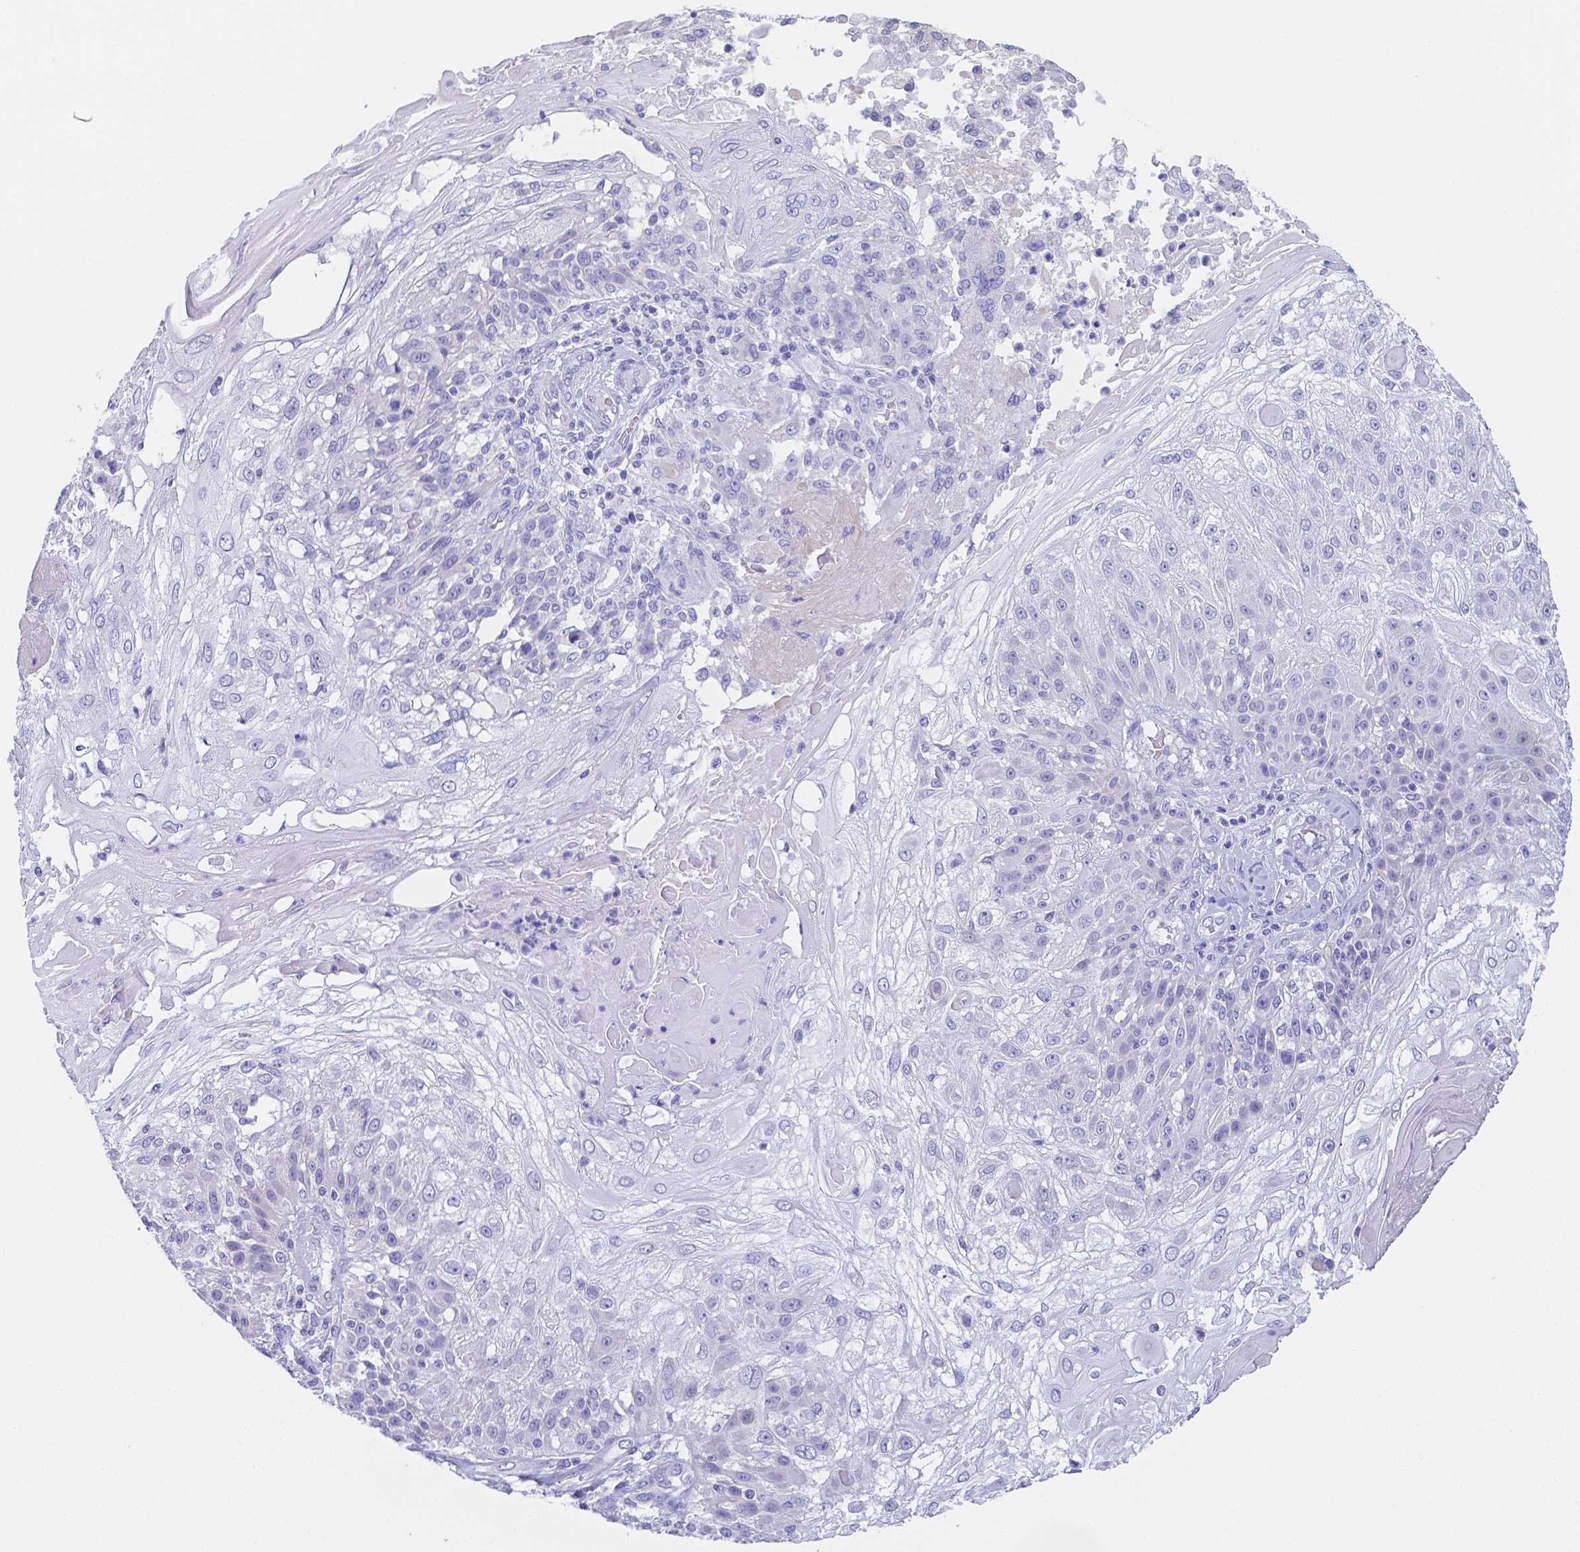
{"staining": {"intensity": "negative", "quantity": "none", "location": "none"}, "tissue": "skin cancer", "cell_type": "Tumor cells", "image_type": "cancer", "snomed": [{"axis": "morphology", "description": "Normal tissue, NOS"}, {"axis": "morphology", "description": "Squamous cell carcinoma, NOS"}, {"axis": "topography", "description": "Skin"}], "caption": "IHC histopathology image of skin cancer (squamous cell carcinoma) stained for a protein (brown), which displays no staining in tumor cells. (DAB (3,3'-diaminobenzidine) IHC, high magnification).", "gene": "ZG16B", "patient": {"sex": "female", "age": 83}}